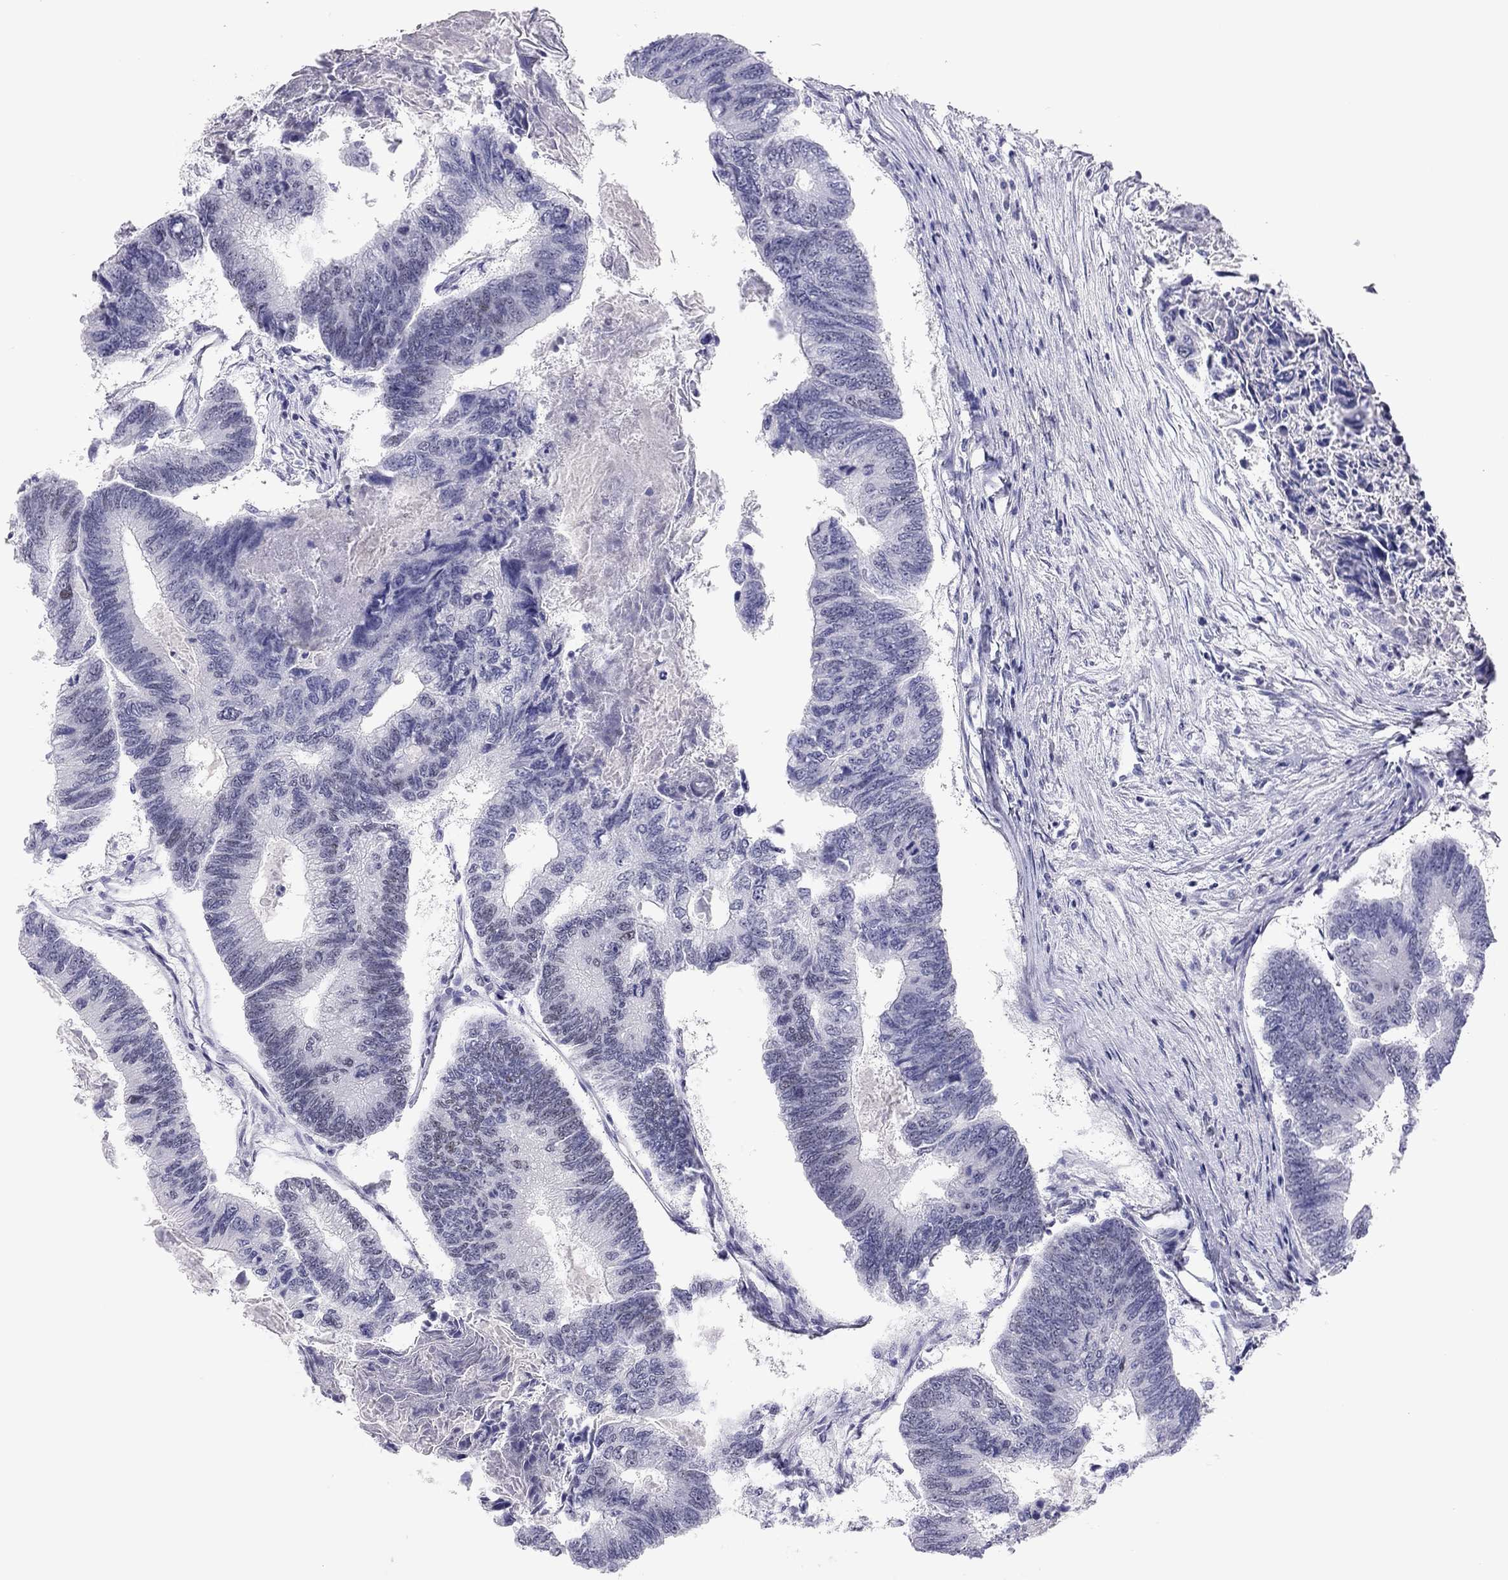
{"staining": {"intensity": "negative", "quantity": "none", "location": "none"}, "tissue": "colorectal cancer", "cell_type": "Tumor cells", "image_type": "cancer", "snomed": [{"axis": "morphology", "description": "Adenocarcinoma, NOS"}, {"axis": "topography", "description": "Colon"}], "caption": "This is a micrograph of immunohistochemistry staining of colorectal adenocarcinoma, which shows no expression in tumor cells.", "gene": "PHOX2A", "patient": {"sex": "female", "age": 65}}